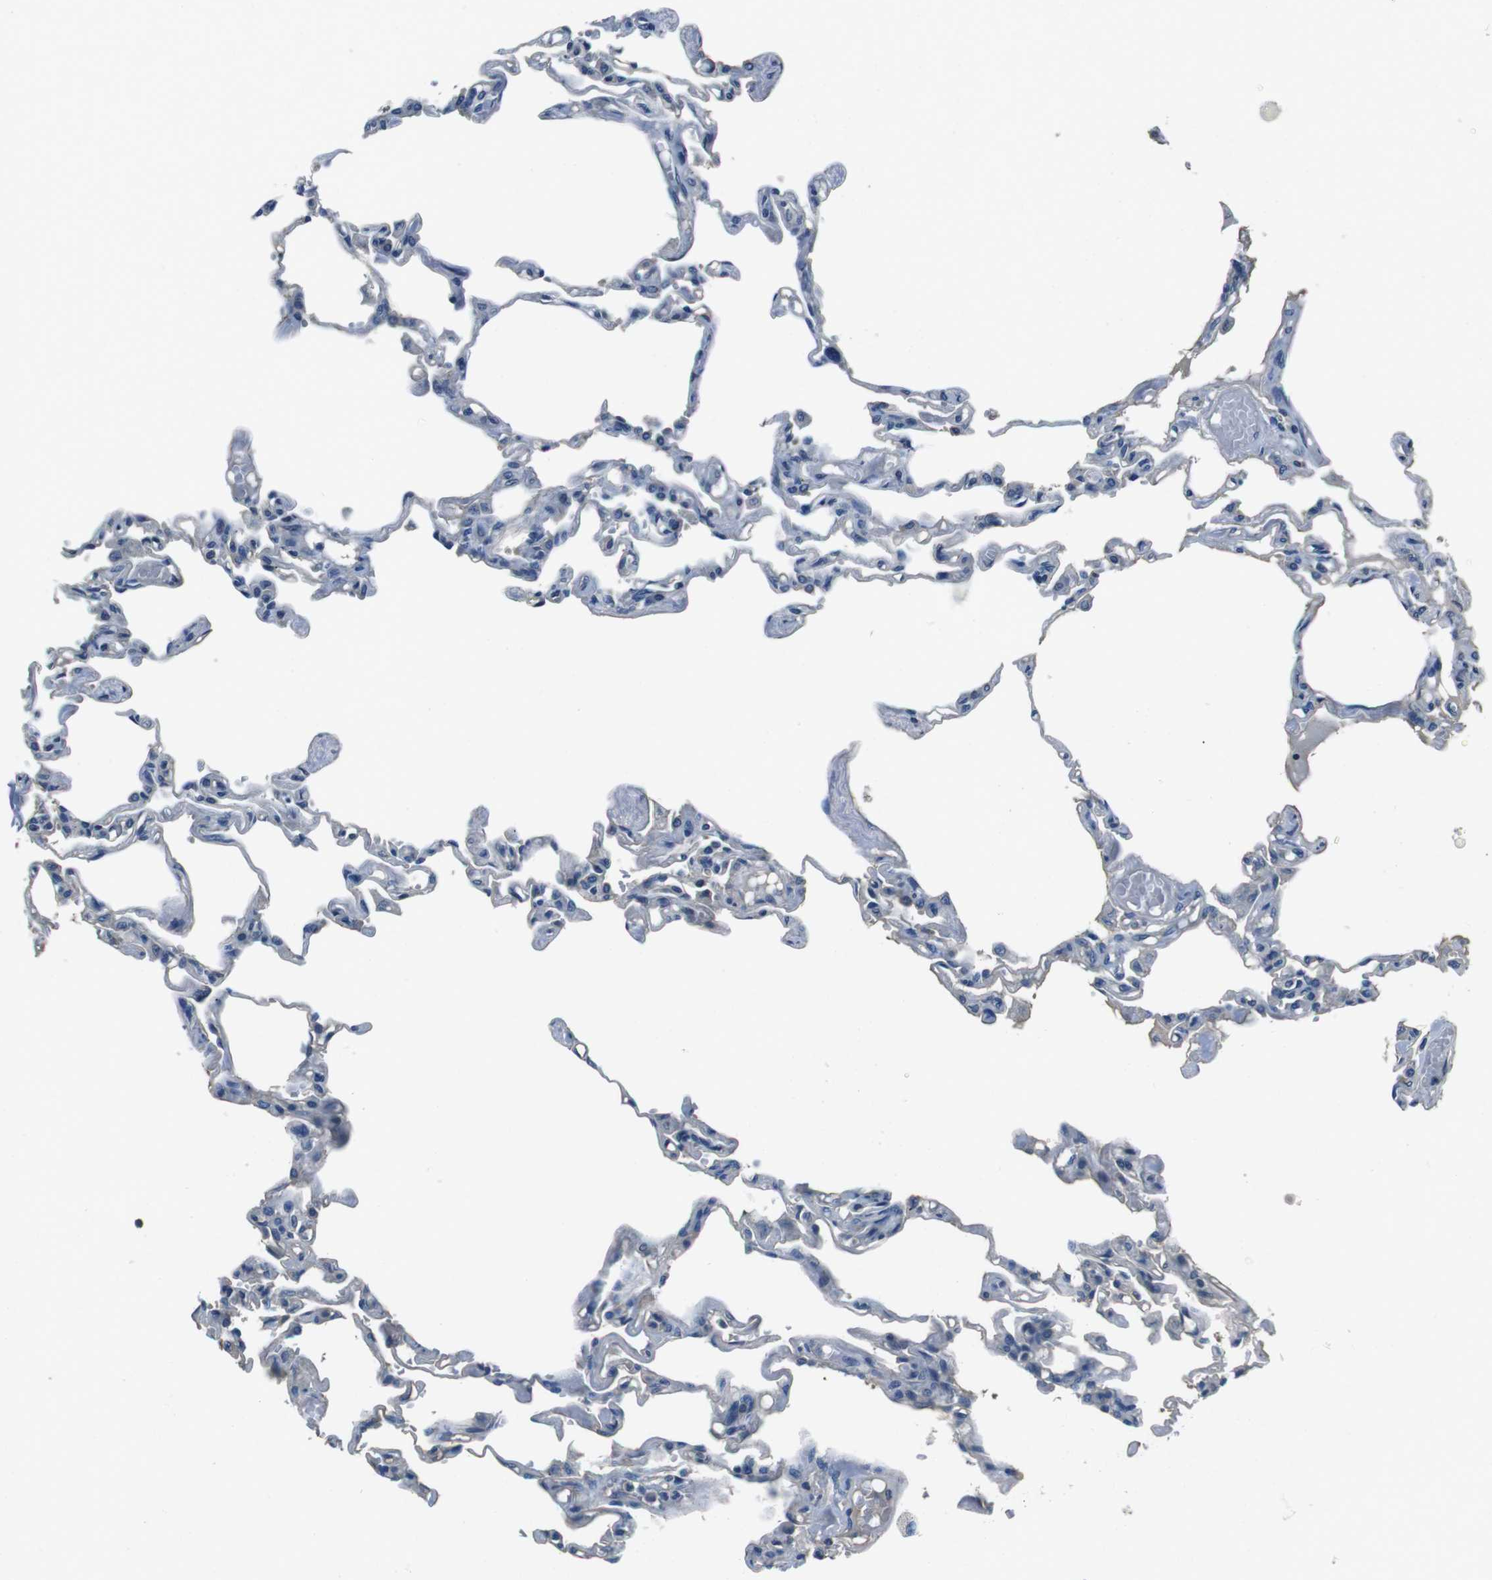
{"staining": {"intensity": "negative", "quantity": "none", "location": "none"}, "tissue": "lung", "cell_type": "Alveolar cells", "image_type": "normal", "snomed": [{"axis": "morphology", "description": "Normal tissue, NOS"}, {"axis": "topography", "description": "Lung"}], "caption": "Lung stained for a protein using immunohistochemistry exhibits no expression alveolar cells.", "gene": "CASQ1", "patient": {"sex": "male", "age": 21}}